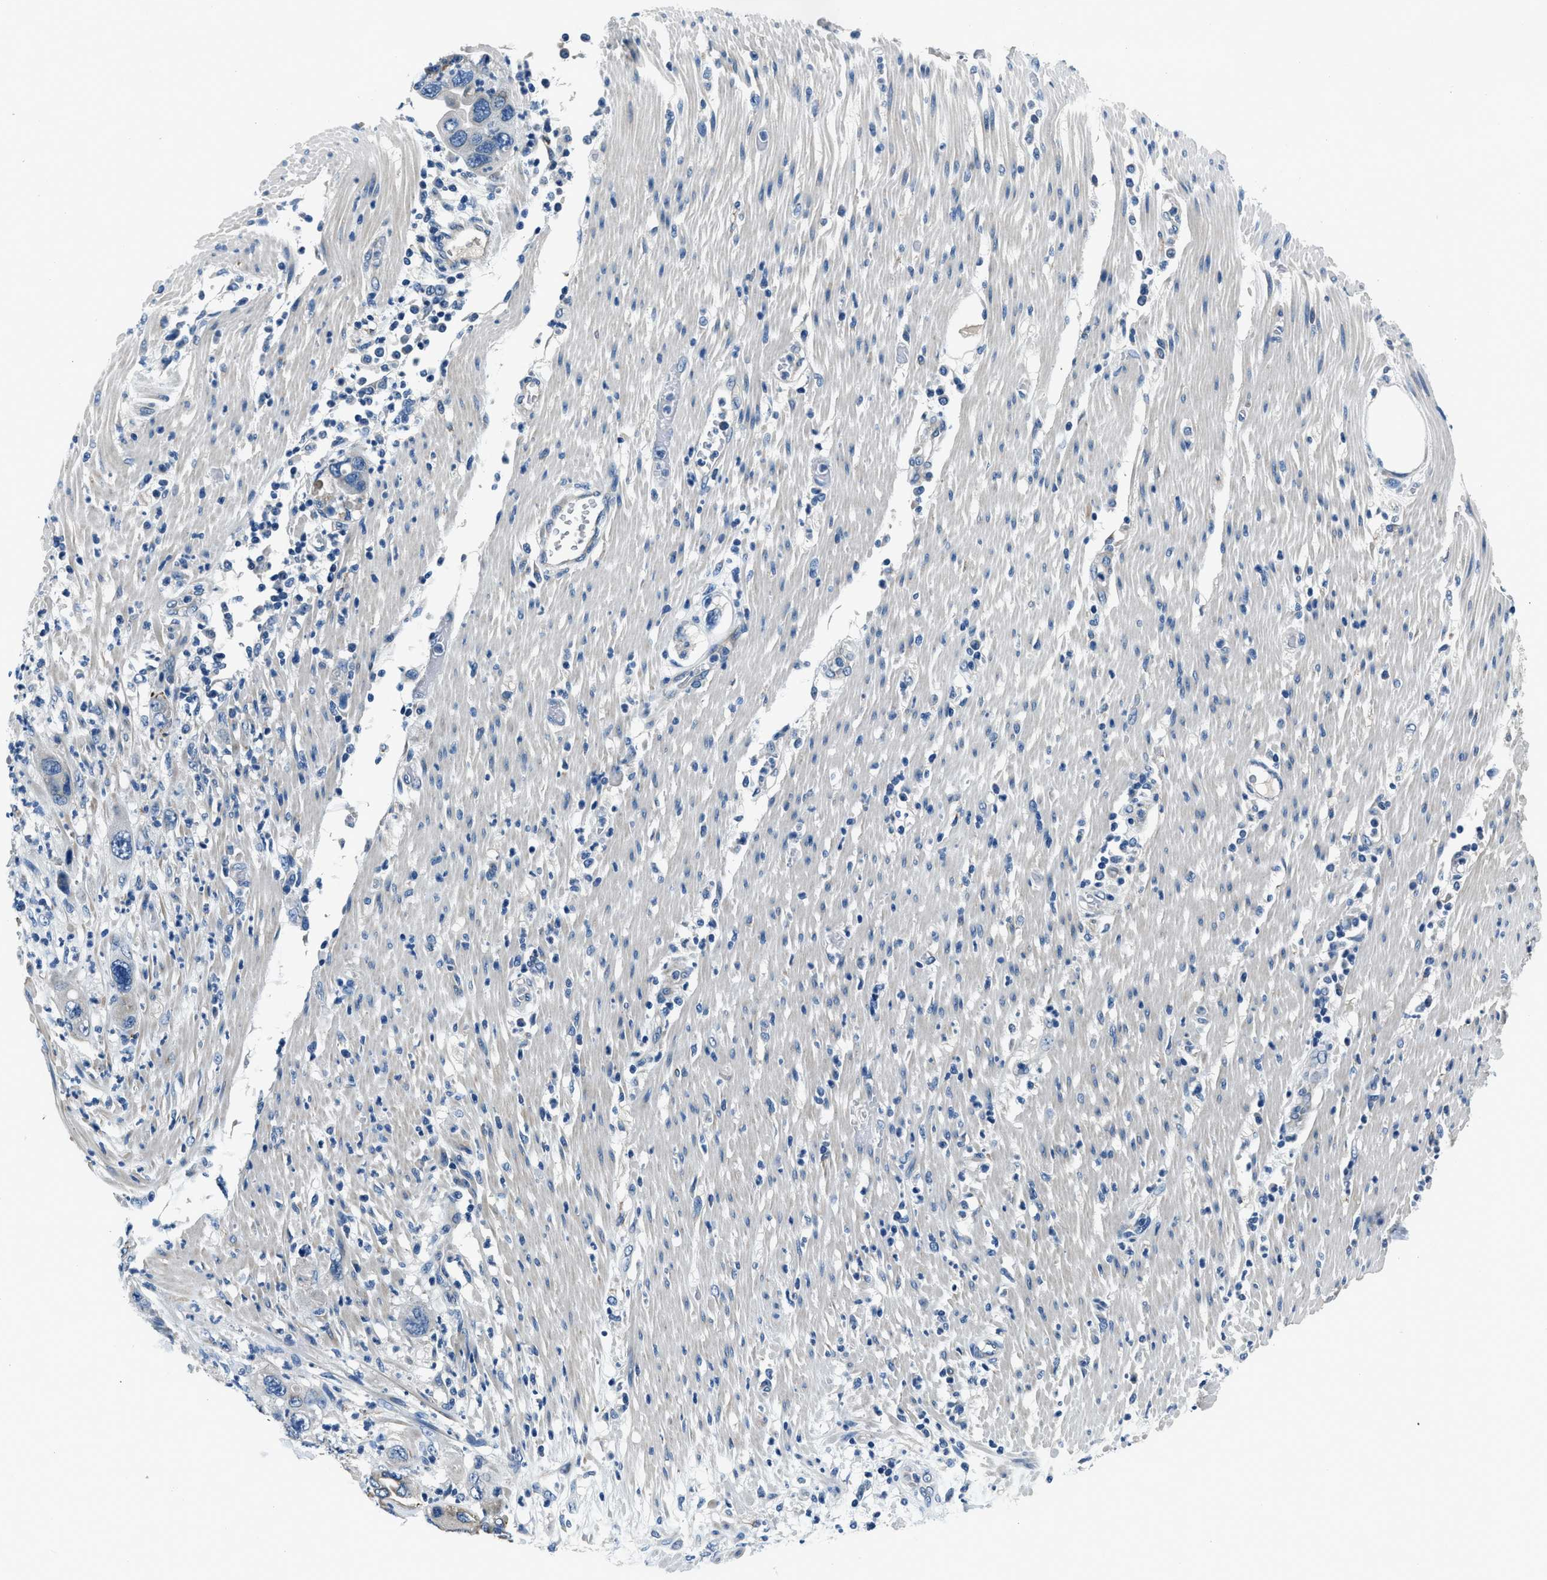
{"staining": {"intensity": "weak", "quantity": "<25%", "location": "cytoplasmic/membranous"}, "tissue": "pancreatic cancer", "cell_type": "Tumor cells", "image_type": "cancer", "snomed": [{"axis": "morphology", "description": "Adenocarcinoma, NOS"}, {"axis": "topography", "description": "Pancreas"}], "caption": "The photomicrograph reveals no significant positivity in tumor cells of adenocarcinoma (pancreatic).", "gene": "GJA3", "patient": {"sex": "female", "age": 71}}